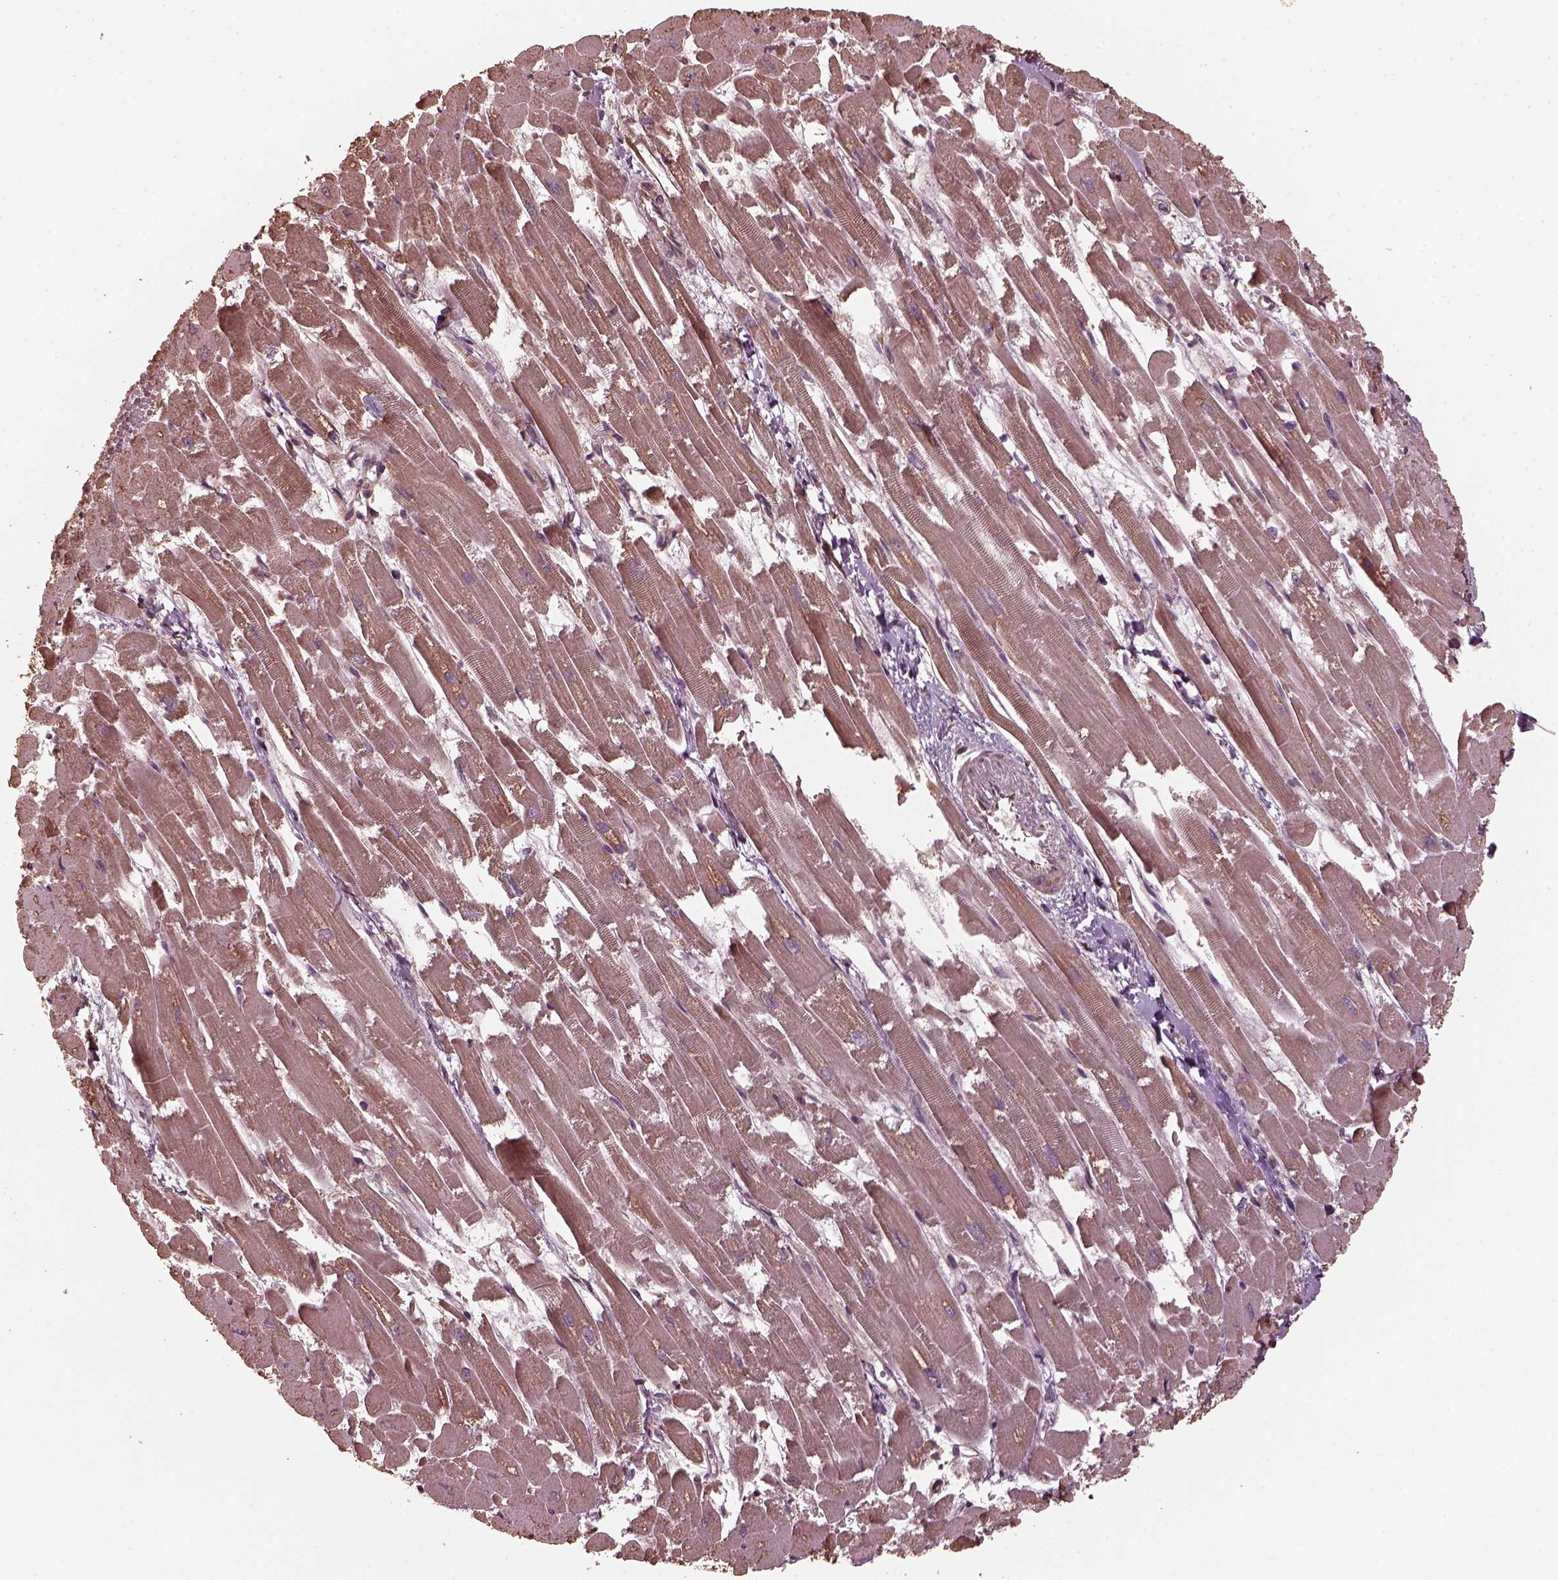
{"staining": {"intensity": "weak", "quantity": "25%-75%", "location": "cytoplasmic/membranous"}, "tissue": "heart muscle", "cell_type": "Cardiomyocytes", "image_type": "normal", "snomed": [{"axis": "morphology", "description": "Normal tissue, NOS"}, {"axis": "topography", "description": "Heart"}], "caption": "This micrograph exhibits normal heart muscle stained with immunohistochemistry to label a protein in brown. The cytoplasmic/membranous of cardiomyocytes show weak positivity for the protein. Nuclei are counter-stained blue.", "gene": "GTPBP1", "patient": {"sex": "female", "age": 52}}